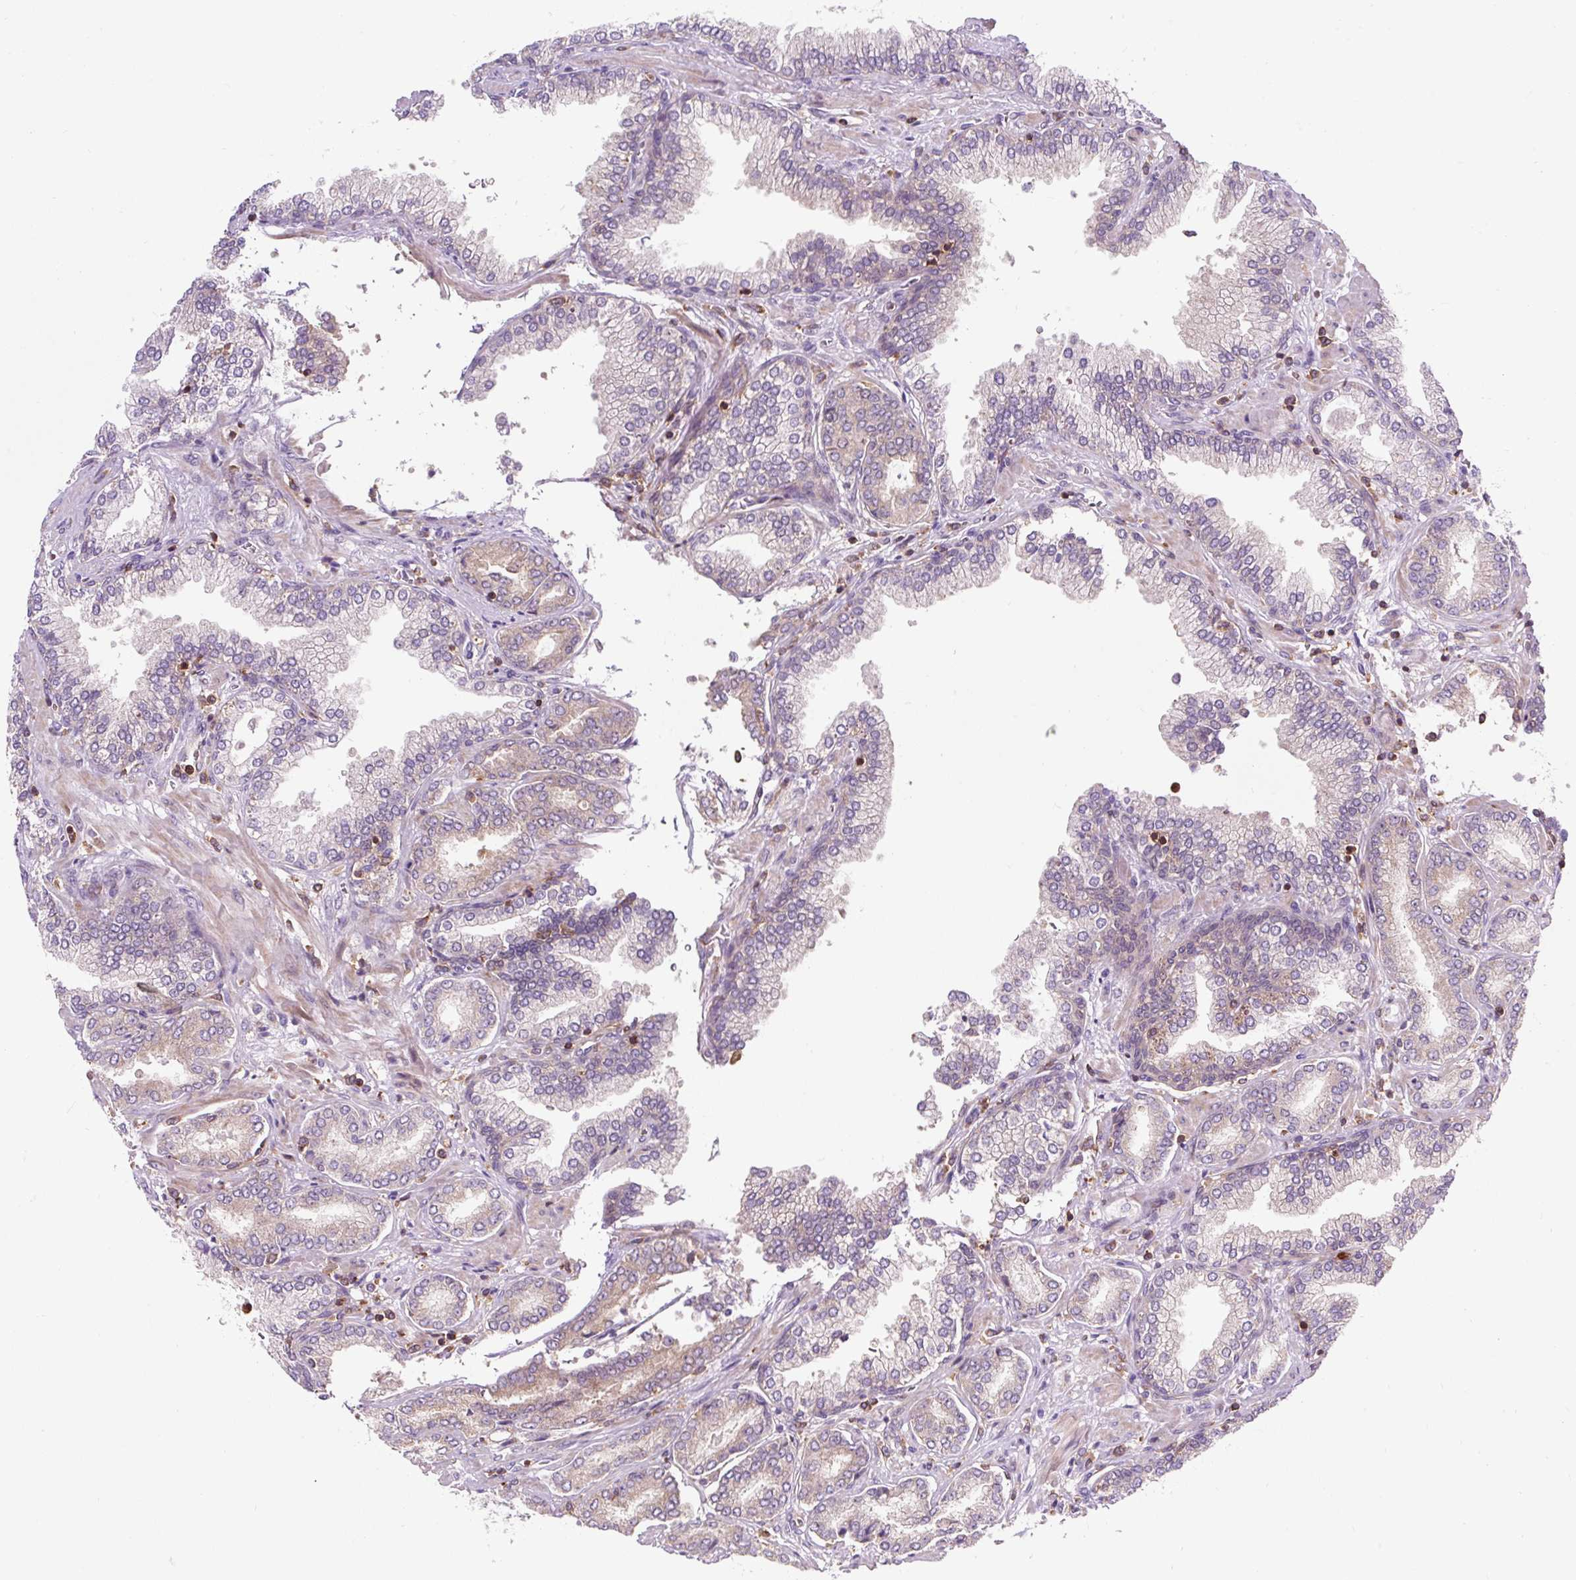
{"staining": {"intensity": "moderate", "quantity": "25%-75%", "location": "cytoplasmic/membranous"}, "tissue": "prostate cancer", "cell_type": "Tumor cells", "image_type": "cancer", "snomed": [{"axis": "morphology", "description": "Adenocarcinoma, High grade"}, {"axis": "topography", "description": "Prostate"}], "caption": "The photomicrograph displays a brown stain indicating the presence of a protein in the cytoplasmic/membranous of tumor cells in prostate cancer. (DAB IHC, brown staining for protein, blue staining for nuclei).", "gene": "CISD3", "patient": {"sex": "male", "age": 72}}